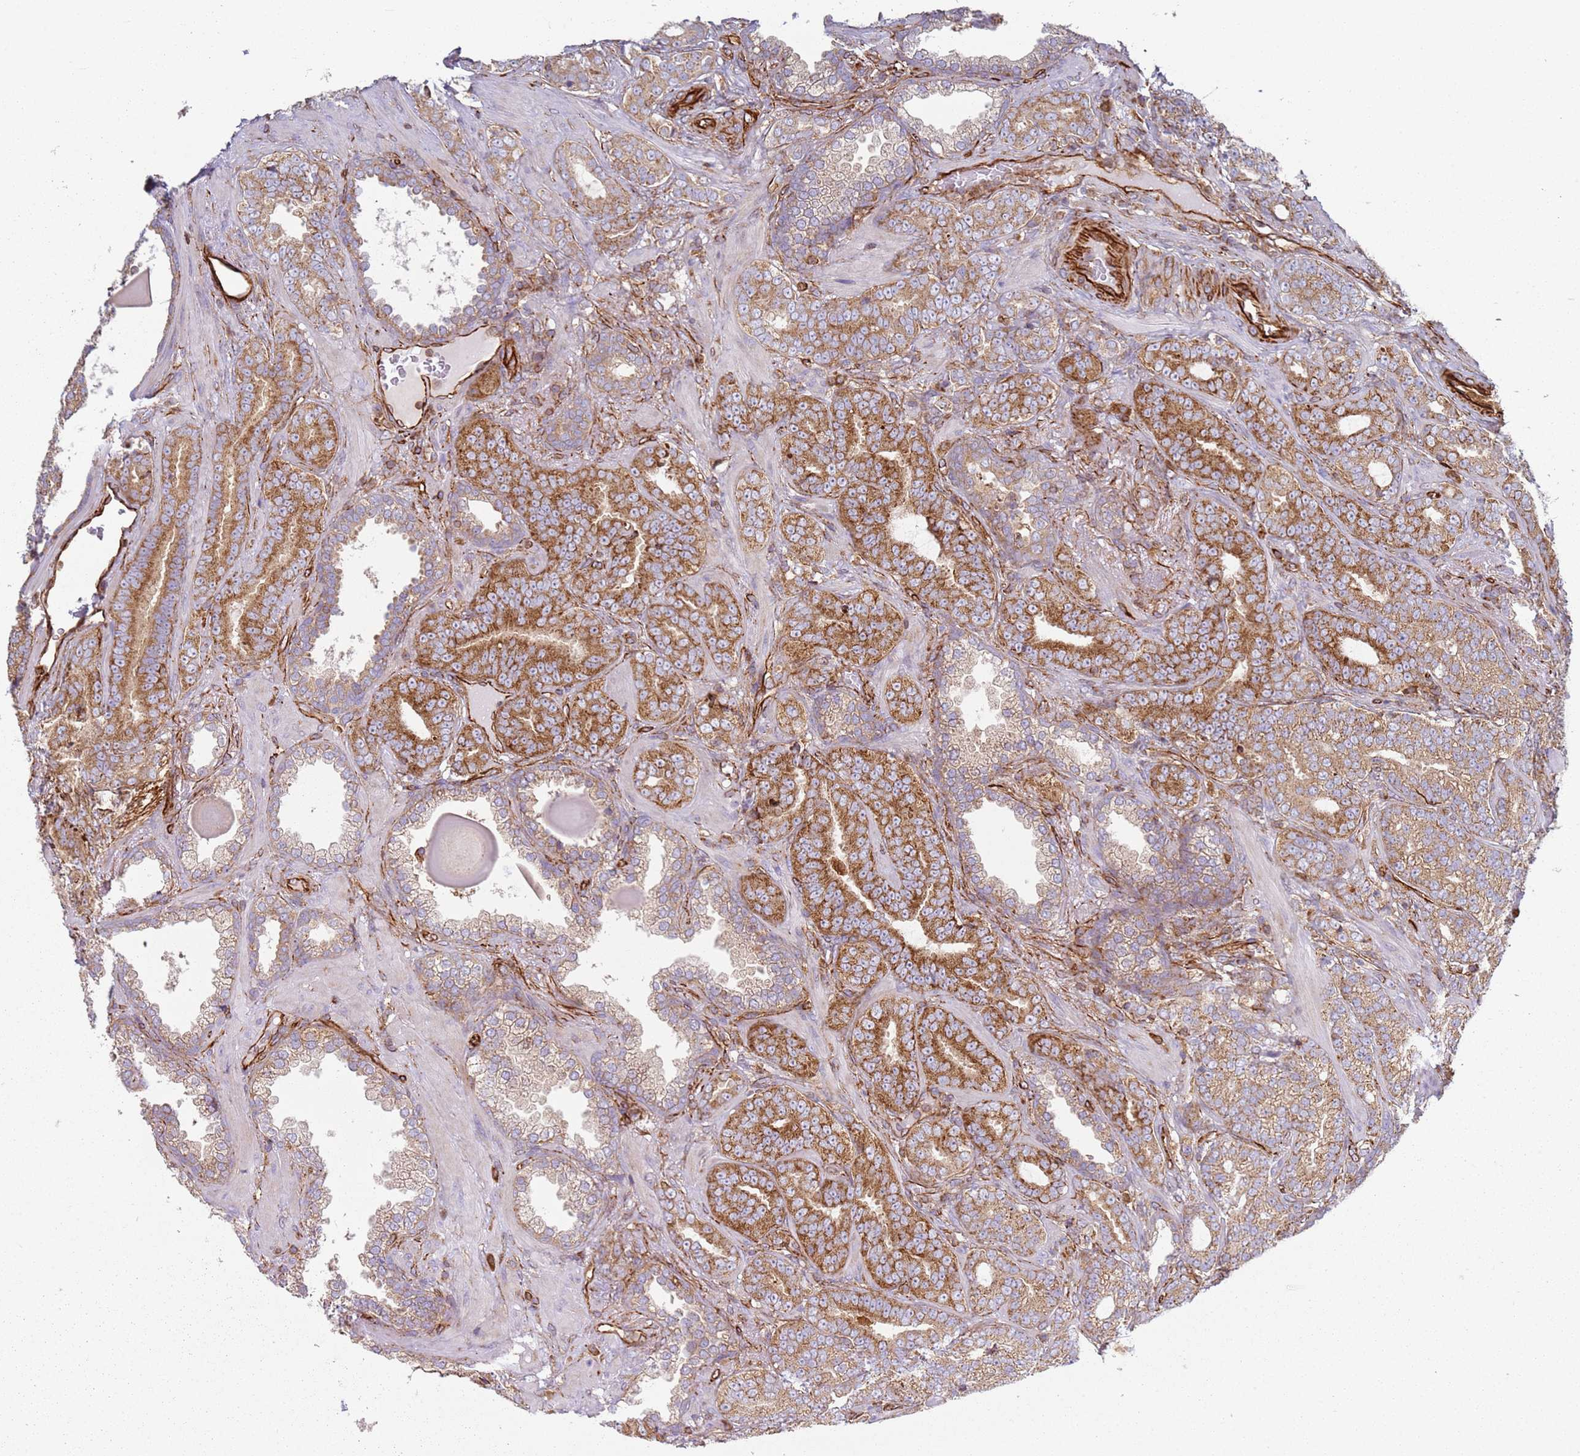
{"staining": {"intensity": "moderate", "quantity": ">75%", "location": "cytoplasmic/membranous"}, "tissue": "prostate cancer", "cell_type": "Tumor cells", "image_type": "cancer", "snomed": [{"axis": "morphology", "description": "Adenocarcinoma, High grade"}, {"axis": "topography", "description": "Prostate and seminal vesicle, NOS"}], "caption": "Prostate cancer stained with a brown dye exhibits moderate cytoplasmic/membranous positive expression in approximately >75% of tumor cells.", "gene": "SNAPIN", "patient": {"sex": "male", "age": 67}}